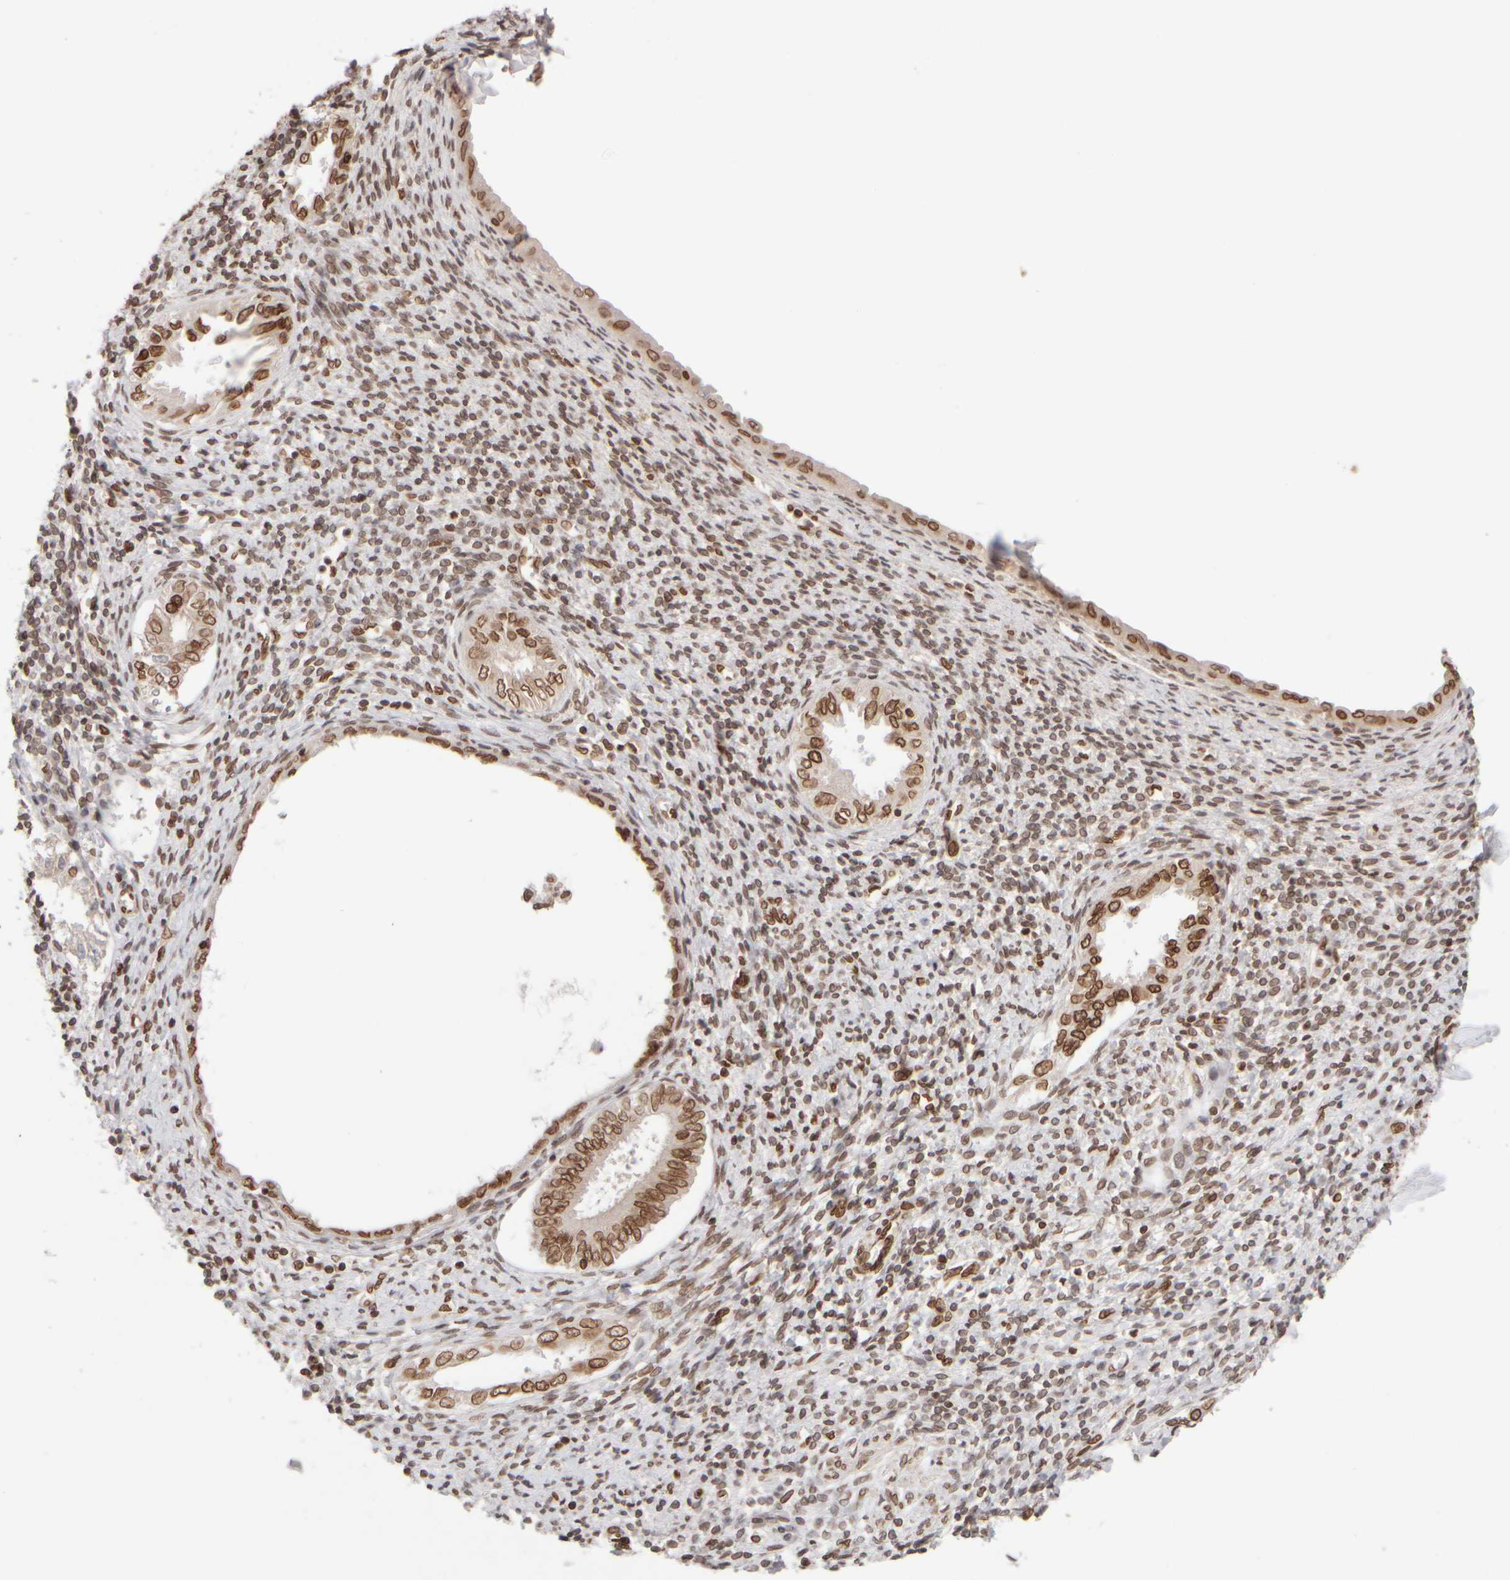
{"staining": {"intensity": "moderate", "quantity": ">75%", "location": "cytoplasmic/membranous,nuclear"}, "tissue": "endometrium", "cell_type": "Cells in endometrial stroma", "image_type": "normal", "snomed": [{"axis": "morphology", "description": "Normal tissue, NOS"}, {"axis": "topography", "description": "Endometrium"}], "caption": "Immunohistochemical staining of normal endometrium displays >75% levels of moderate cytoplasmic/membranous,nuclear protein expression in approximately >75% of cells in endometrial stroma. (IHC, brightfield microscopy, high magnification).", "gene": "ZC3HC1", "patient": {"sex": "female", "age": 66}}